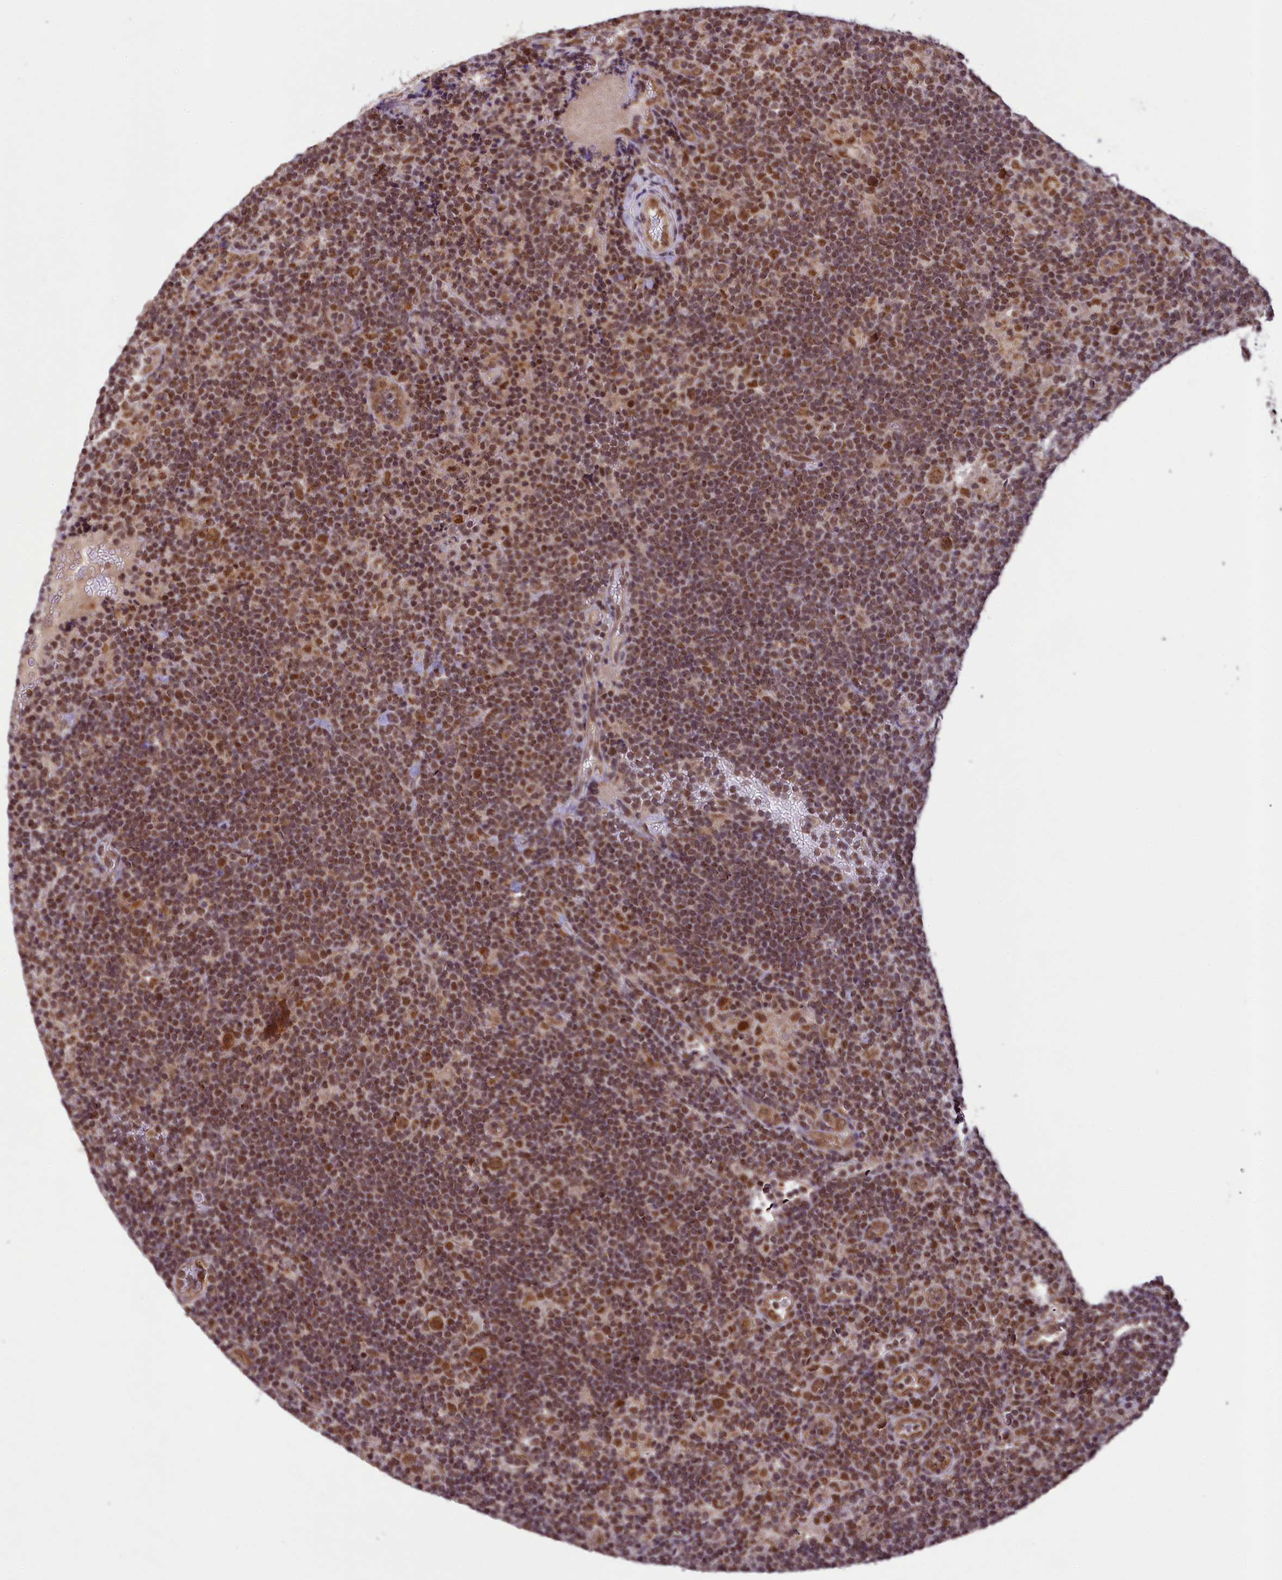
{"staining": {"intensity": "moderate", "quantity": ">75%", "location": "cytoplasmic/membranous,nuclear"}, "tissue": "lymphoma", "cell_type": "Tumor cells", "image_type": "cancer", "snomed": [{"axis": "morphology", "description": "Hodgkin's disease, NOS"}, {"axis": "topography", "description": "Lymph node"}], "caption": "Immunohistochemical staining of Hodgkin's disease reveals medium levels of moderate cytoplasmic/membranous and nuclear protein staining in approximately >75% of tumor cells.", "gene": "PAF1", "patient": {"sex": "female", "age": 57}}